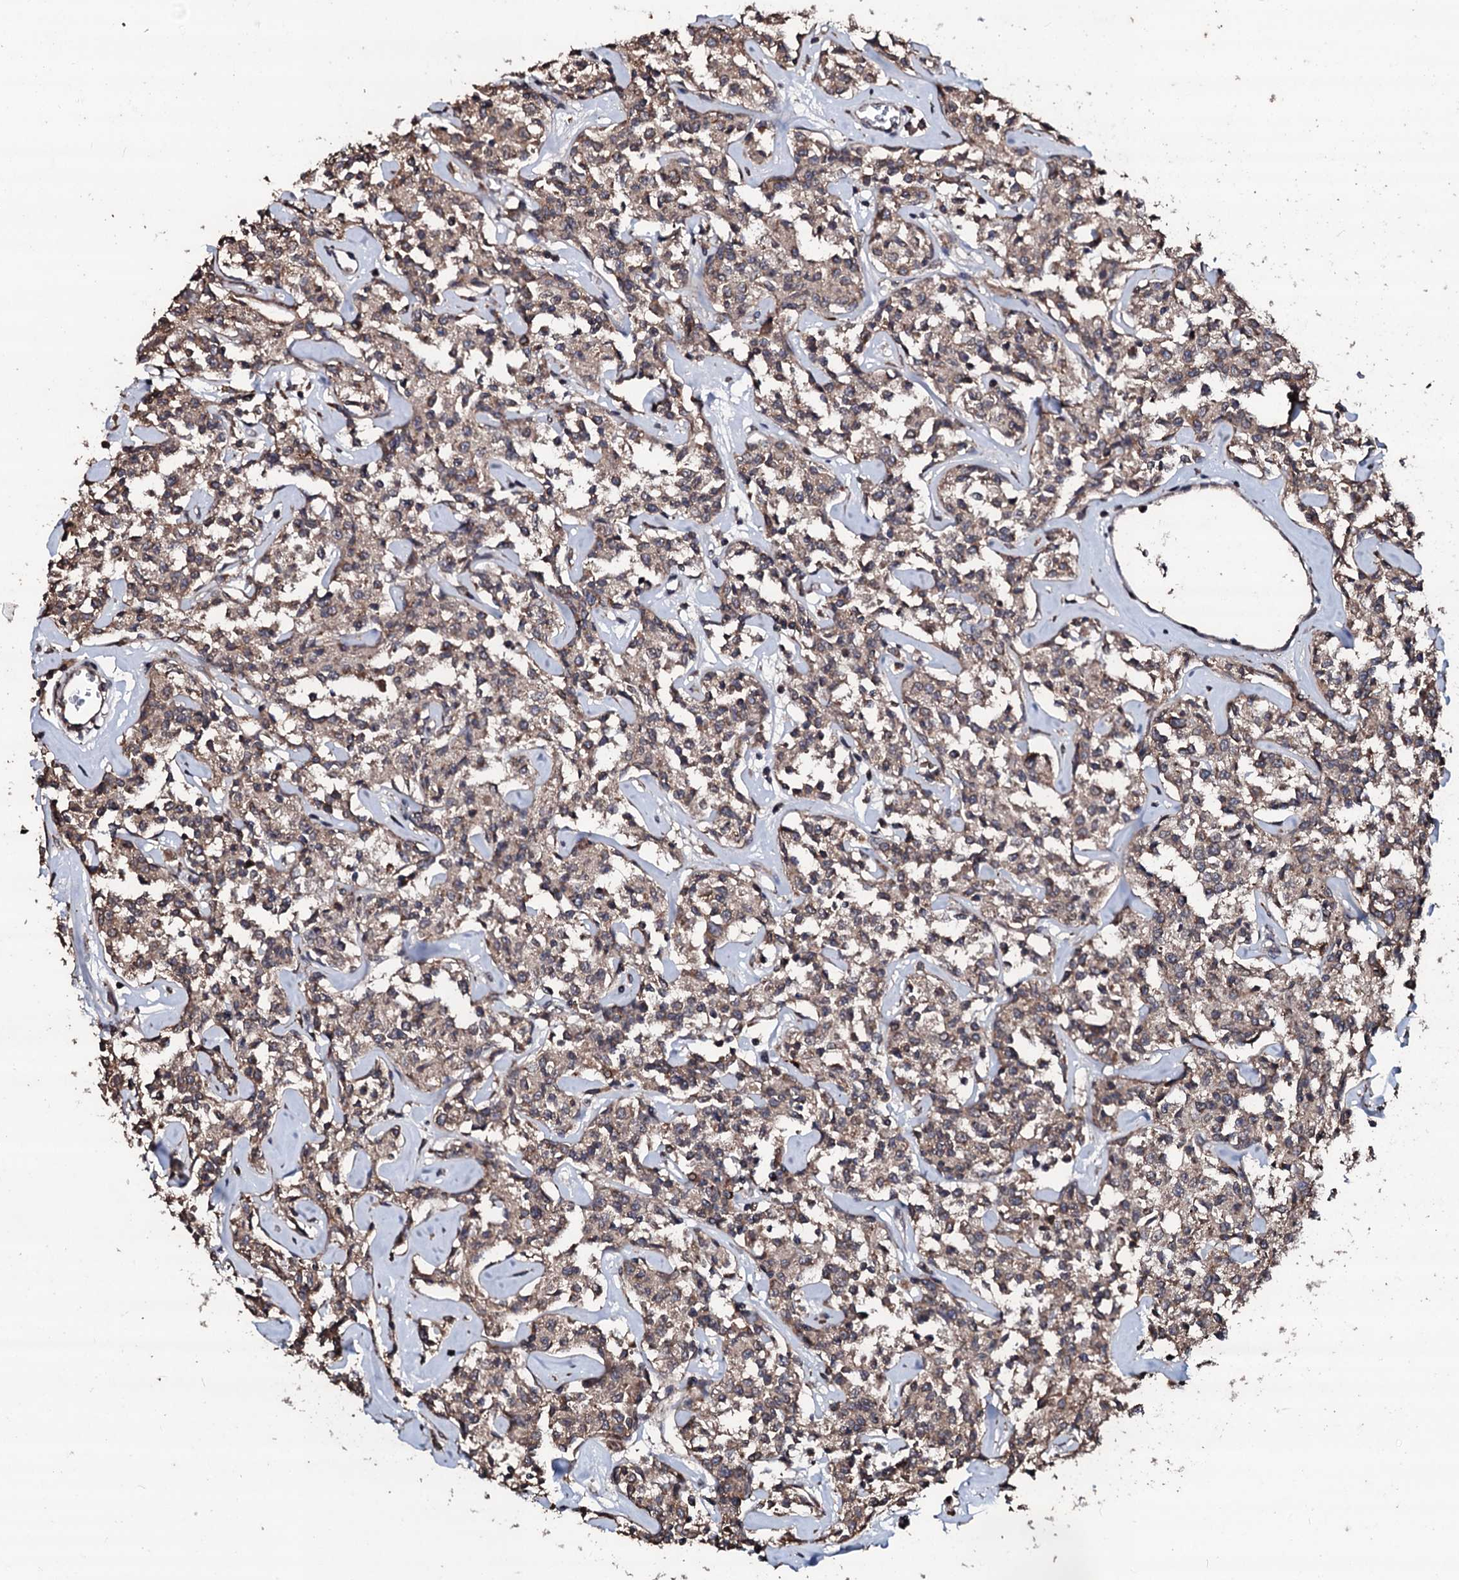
{"staining": {"intensity": "moderate", "quantity": ">75%", "location": "cytoplasmic/membranous"}, "tissue": "lymphoma", "cell_type": "Tumor cells", "image_type": "cancer", "snomed": [{"axis": "morphology", "description": "Malignant lymphoma, non-Hodgkin's type, Low grade"}, {"axis": "topography", "description": "Small intestine"}], "caption": "Protein staining displays moderate cytoplasmic/membranous positivity in approximately >75% of tumor cells in malignant lymphoma, non-Hodgkin's type (low-grade).", "gene": "SDHAF2", "patient": {"sex": "female", "age": 59}}